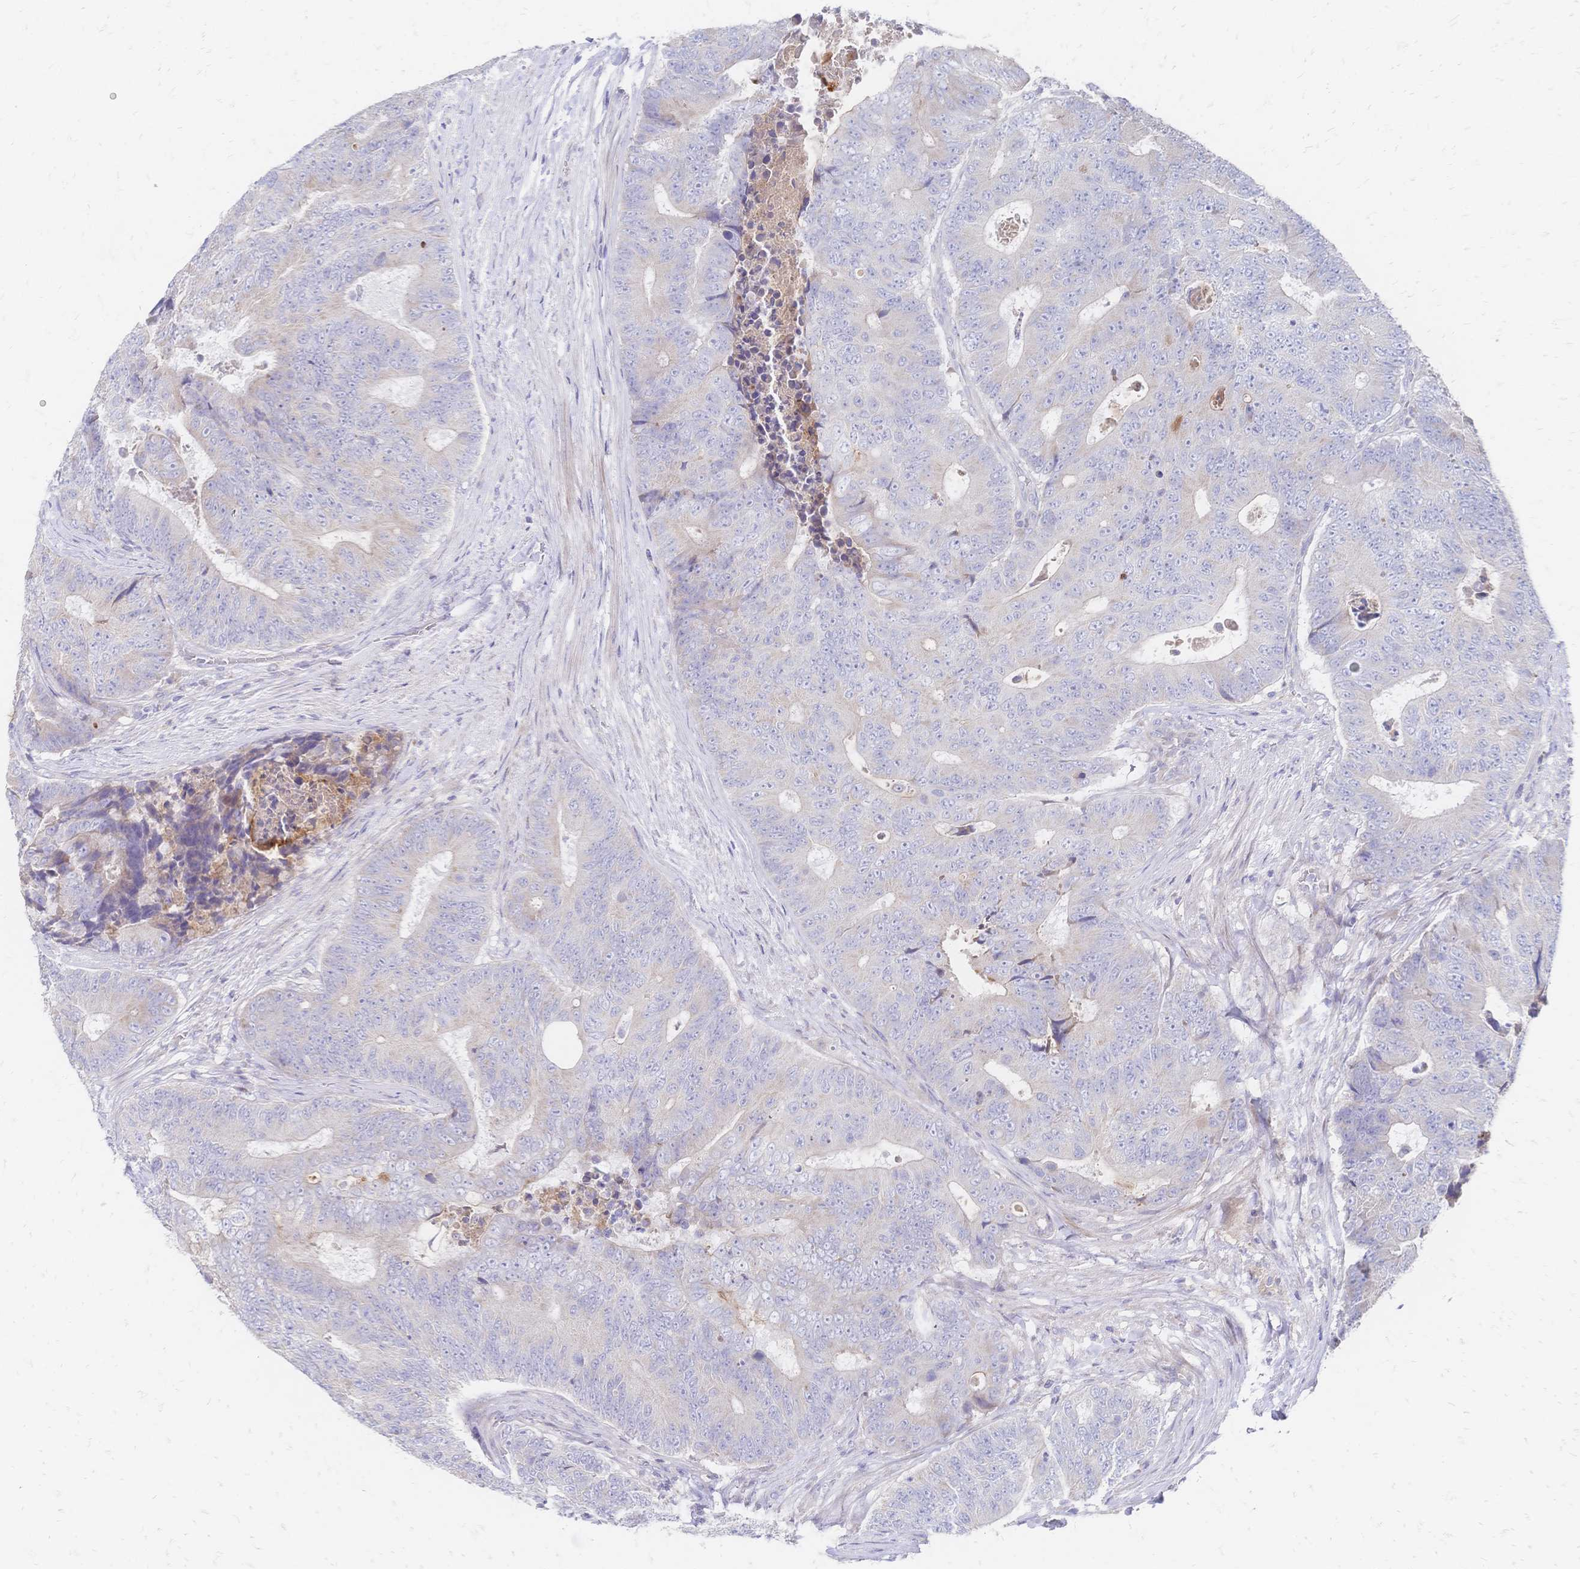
{"staining": {"intensity": "weak", "quantity": "<25%", "location": "cytoplasmic/membranous"}, "tissue": "colorectal cancer", "cell_type": "Tumor cells", "image_type": "cancer", "snomed": [{"axis": "morphology", "description": "Adenocarcinoma, NOS"}, {"axis": "topography", "description": "Colon"}], "caption": "The immunohistochemistry (IHC) micrograph has no significant staining in tumor cells of colorectal cancer (adenocarcinoma) tissue.", "gene": "VWC2L", "patient": {"sex": "female", "age": 48}}